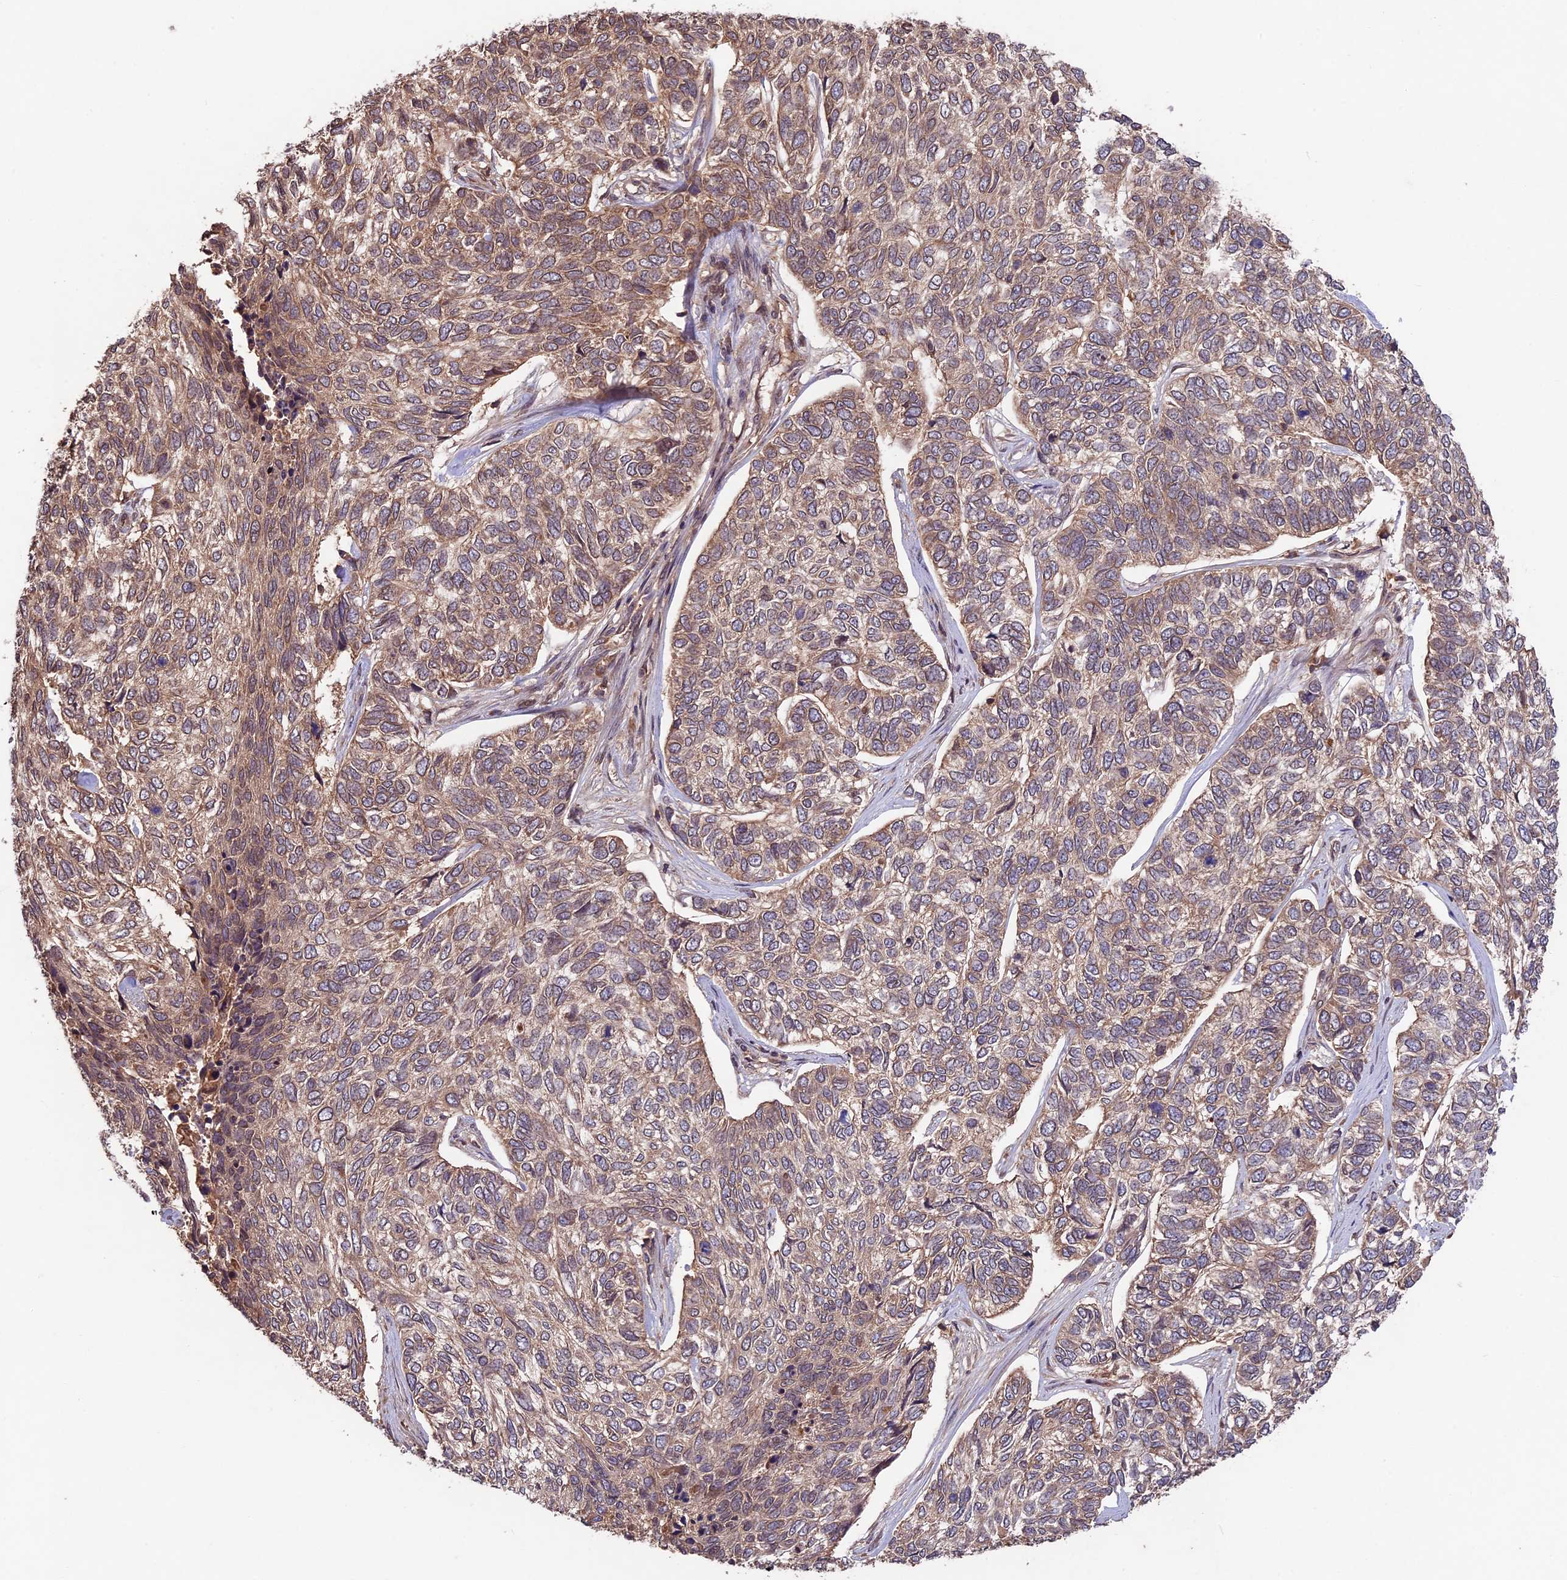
{"staining": {"intensity": "weak", "quantity": "25%-75%", "location": "cytoplasmic/membranous"}, "tissue": "skin cancer", "cell_type": "Tumor cells", "image_type": "cancer", "snomed": [{"axis": "morphology", "description": "Basal cell carcinoma"}, {"axis": "topography", "description": "Skin"}], "caption": "Skin cancer stained for a protein (brown) demonstrates weak cytoplasmic/membranous positive staining in approximately 25%-75% of tumor cells.", "gene": "CHAC1", "patient": {"sex": "female", "age": 65}}